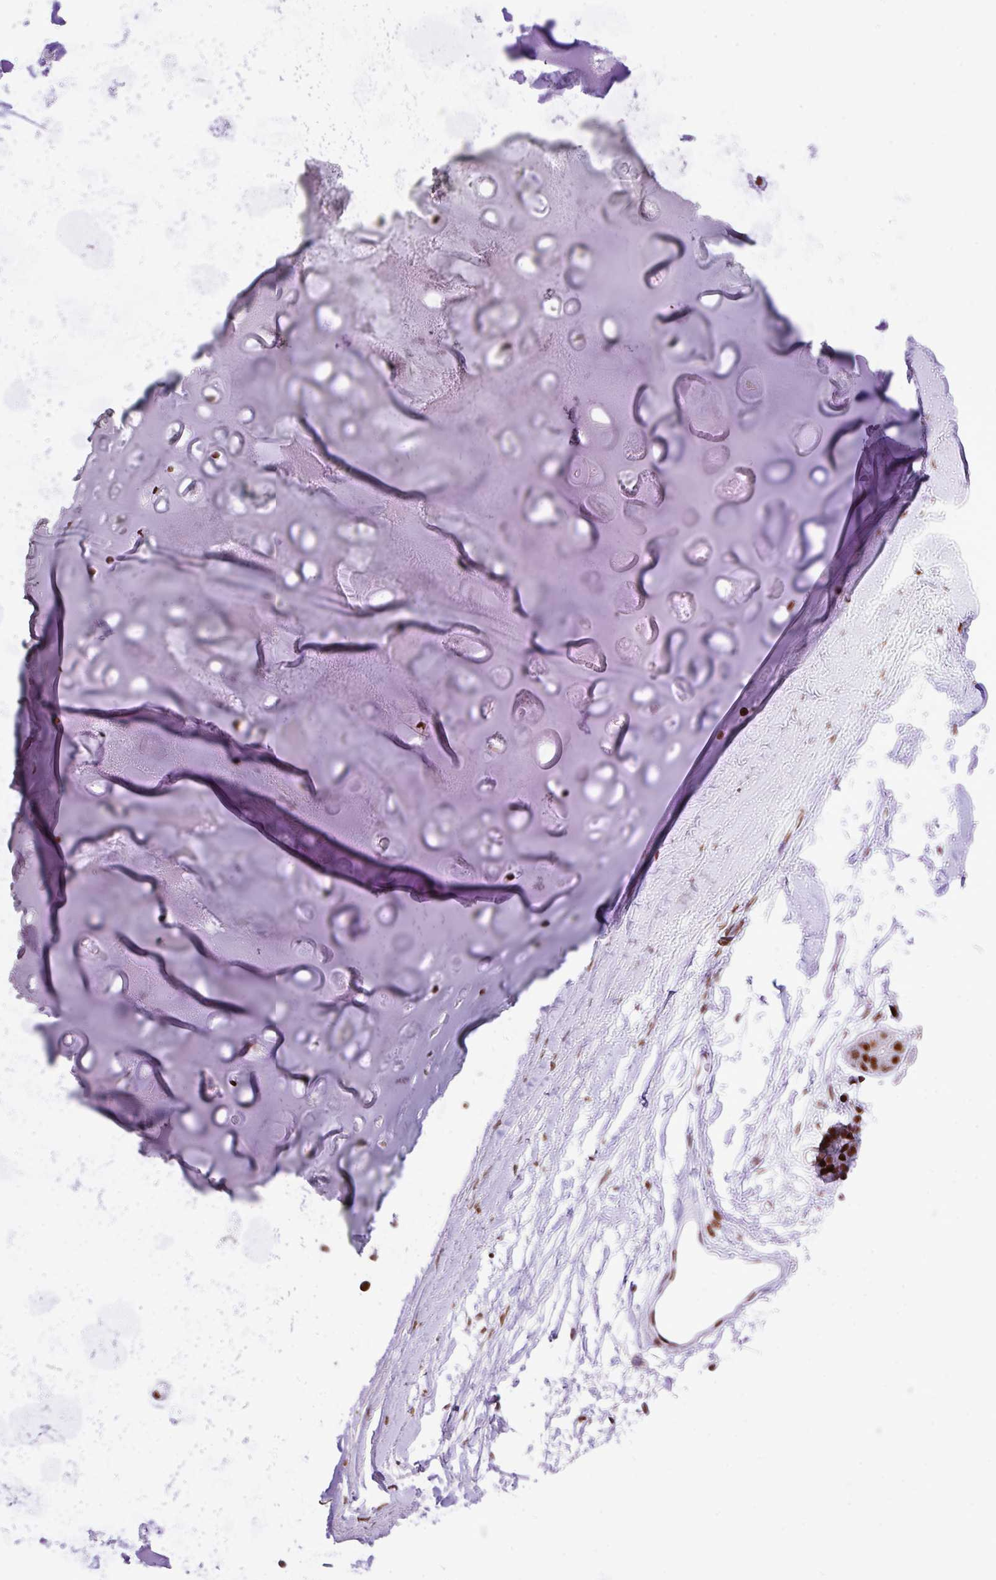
{"staining": {"intensity": "moderate", "quantity": "<25%", "location": "nuclear"}, "tissue": "soft tissue", "cell_type": "Chondrocytes", "image_type": "normal", "snomed": [{"axis": "morphology", "description": "Normal tissue, NOS"}, {"axis": "topography", "description": "Cartilage tissue"}, {"axis": "topography", "description": "Bronchus"}], "caption": "Soft tissue stained with a protein marker reveals moderate staining in chondrocytes.", "gene": "RARG", "patient": {"sex": "female", "age": 72}}